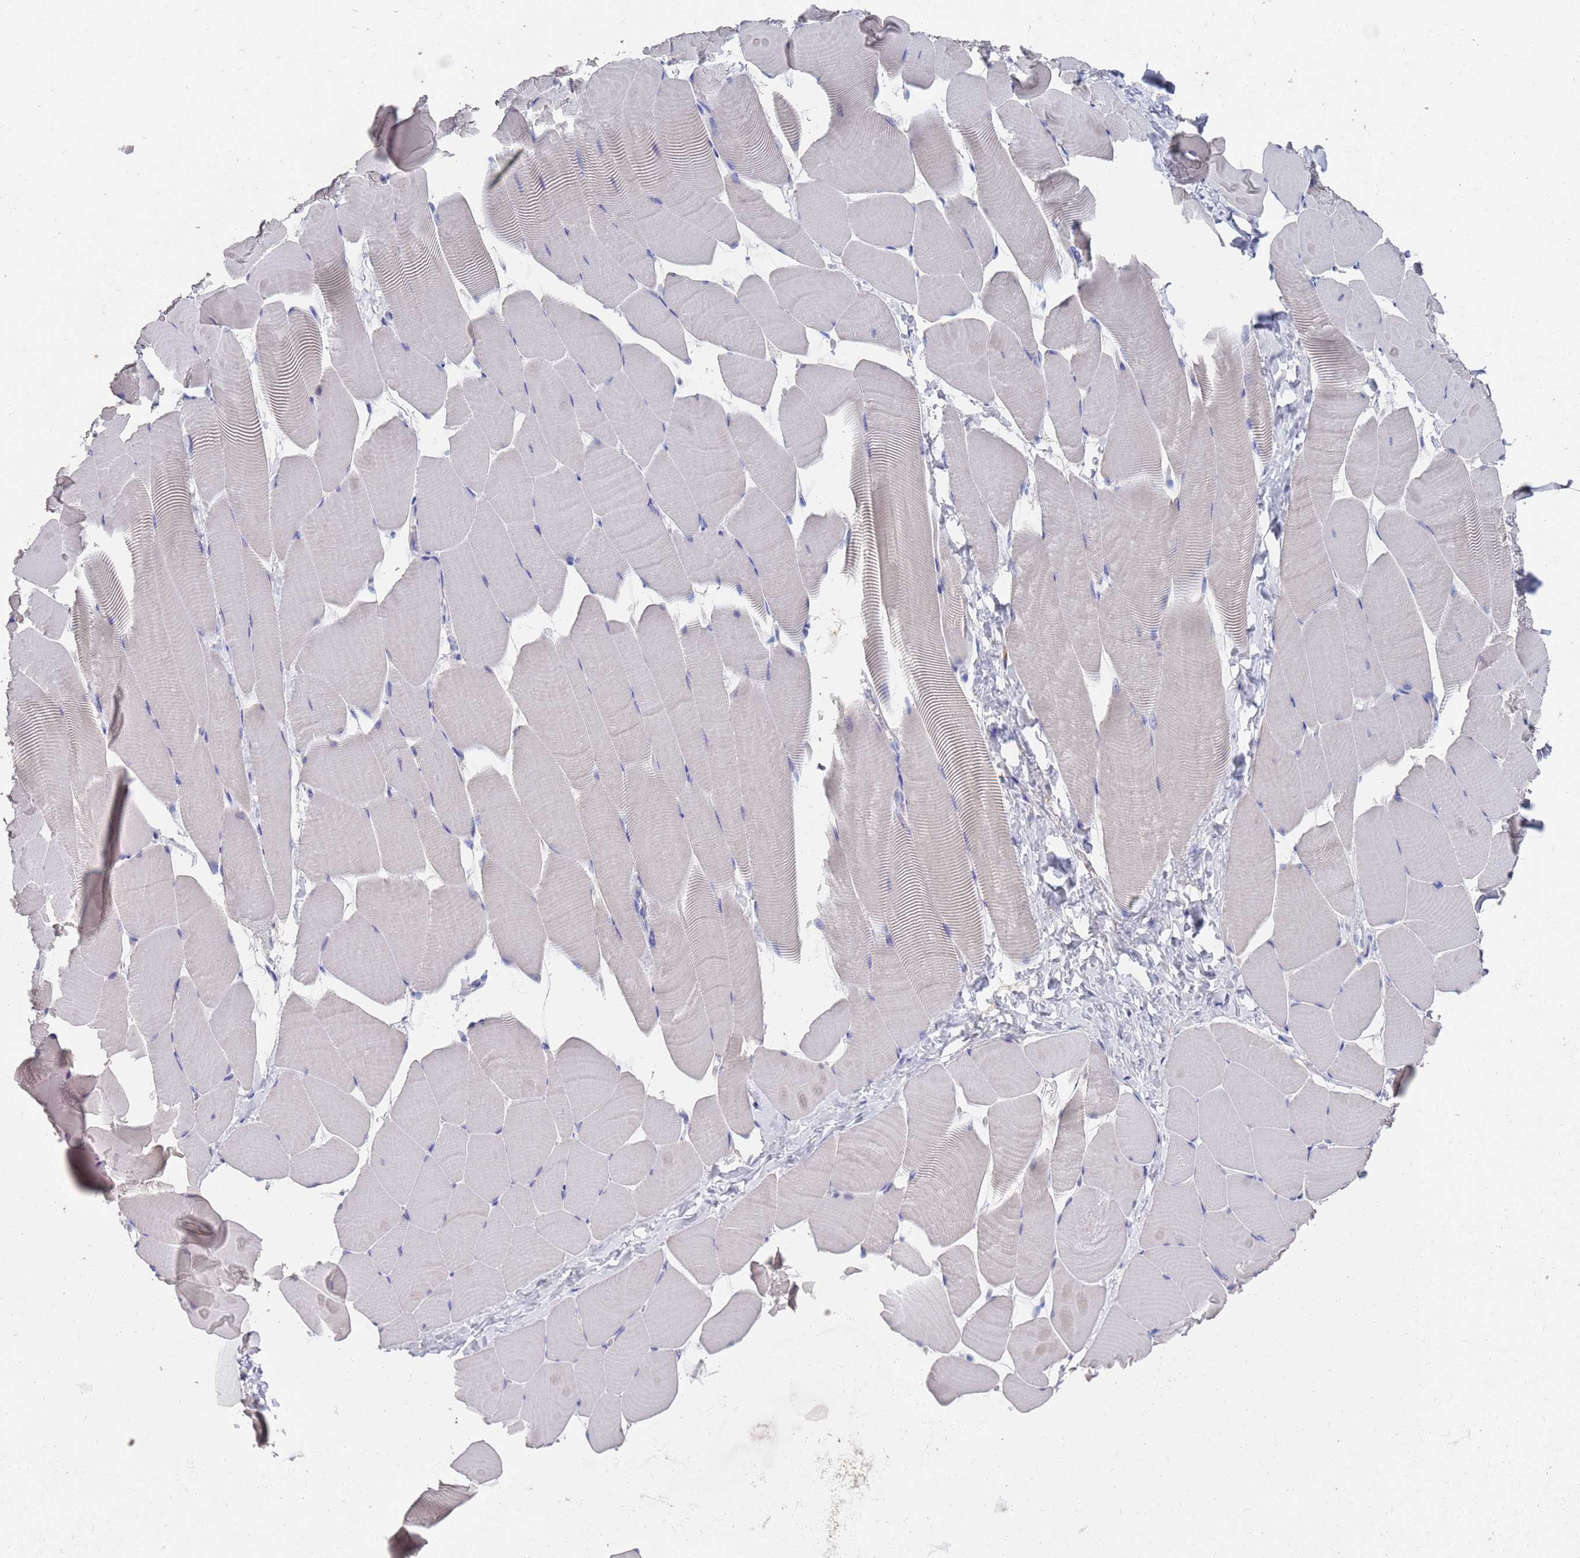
{"staining": {"intensity": "negative", "quantity": "none", "location": "none"}, "tissue": "skeletal muscle", "cell_type": "Myocytes", "image_type": "normal", "snomed": [{"axis": "morphology", "description": "Normal tissue, NOS"}, {"axis": "topography", "description": "Skeletal muscle"}], "caption": "IHC image of benign human skeletal muscle stained for a protein (brown), which displays no positivity in myocytes.", "gene": "BTBD18", "patient": {"sex": "male", "age": 25}}